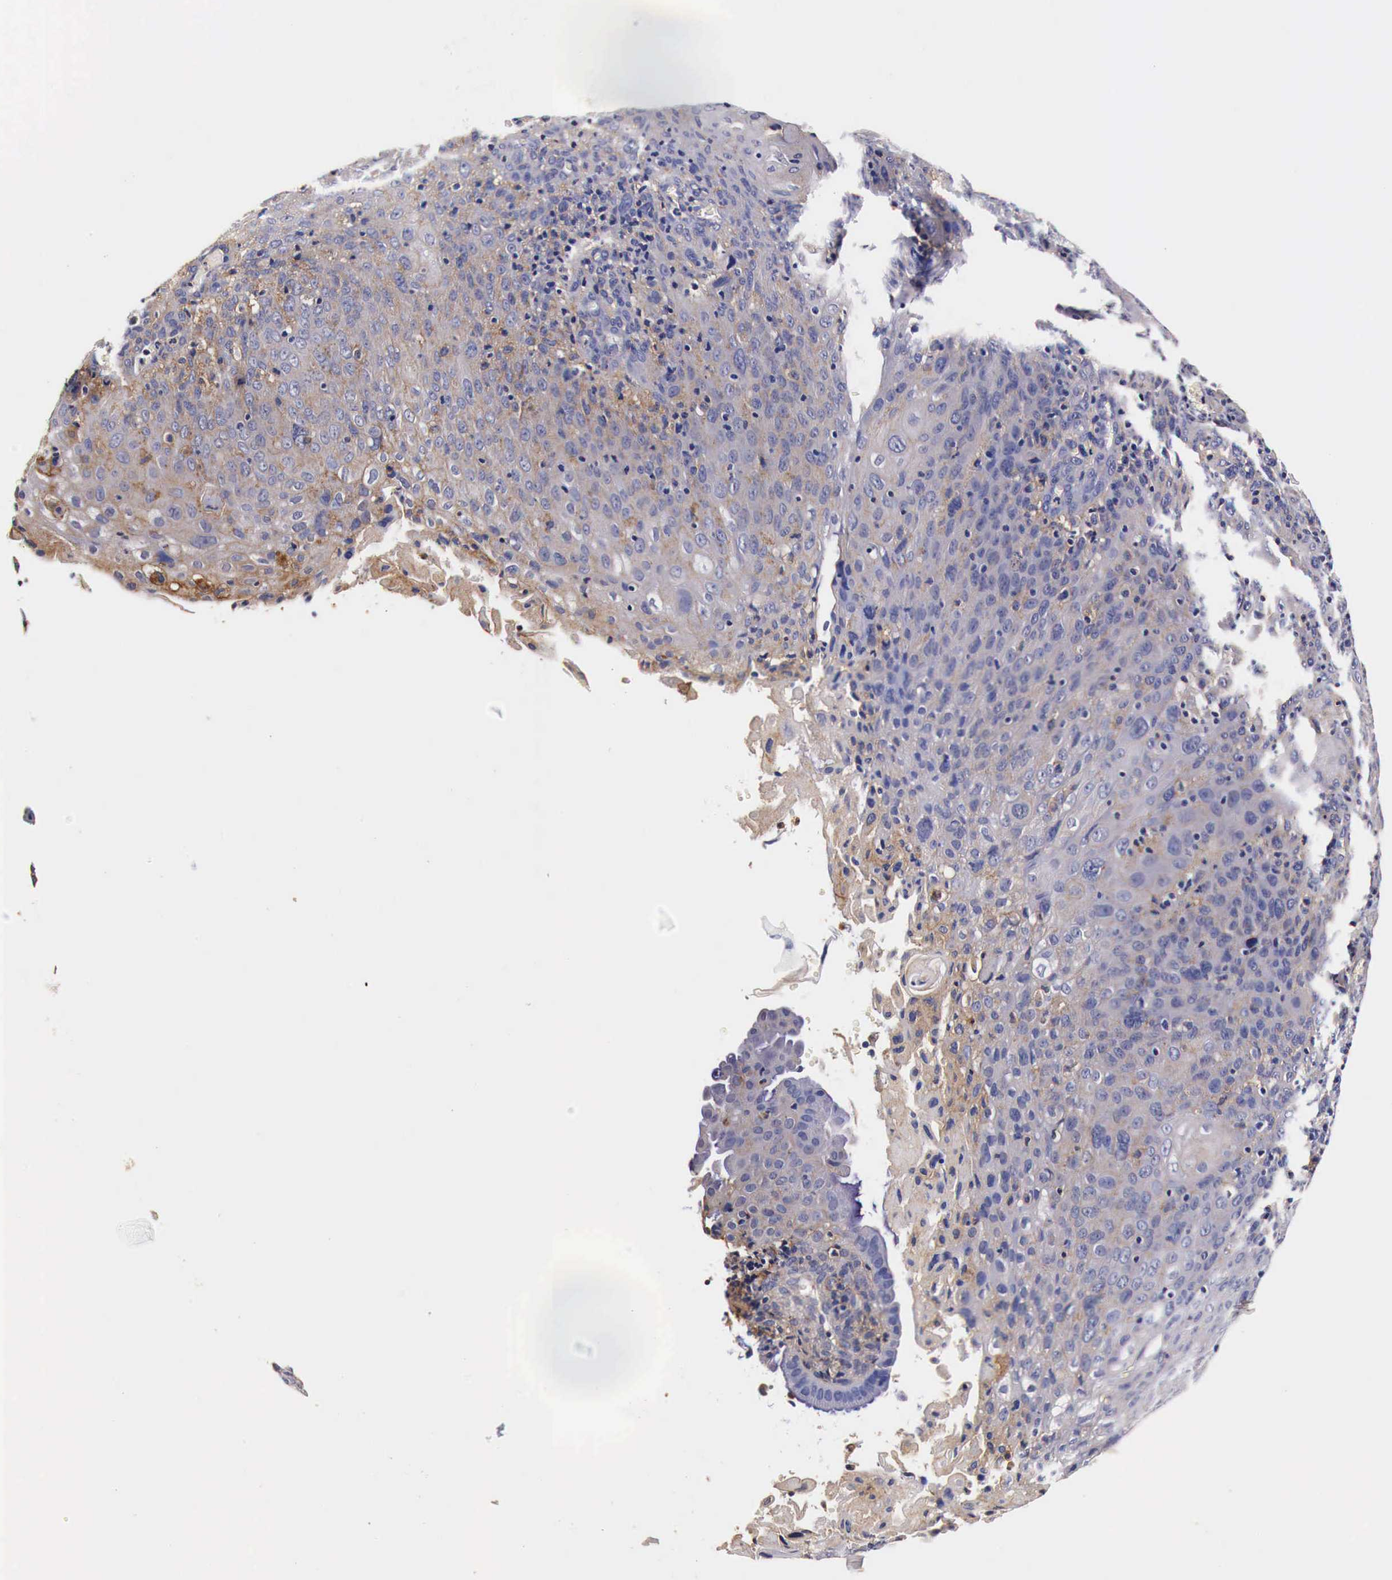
{"staining": {"intensity": "weak", "quantity": "25%-75%", "location": "cytoplasmic/membranous"}, "tissue": "cervical cancer", "cell_type": "Tumor cells", "image_type": "cancer", "snomed": [{"axis": "morphology", "description": "Squamous cell carcinoma, NOS"}, {"axis": "topography", "description": "Cervix"}], "caption": "An immunohistochemistry histopathology image of neoplastic tissue is shown. Protein staining in brown shows weak cytoplasmic/membranous positivity in cervical squamous cell carcinoma within tumor cells.", "gene": "RP2", "patient": {"sex": "female", "age": 54}}